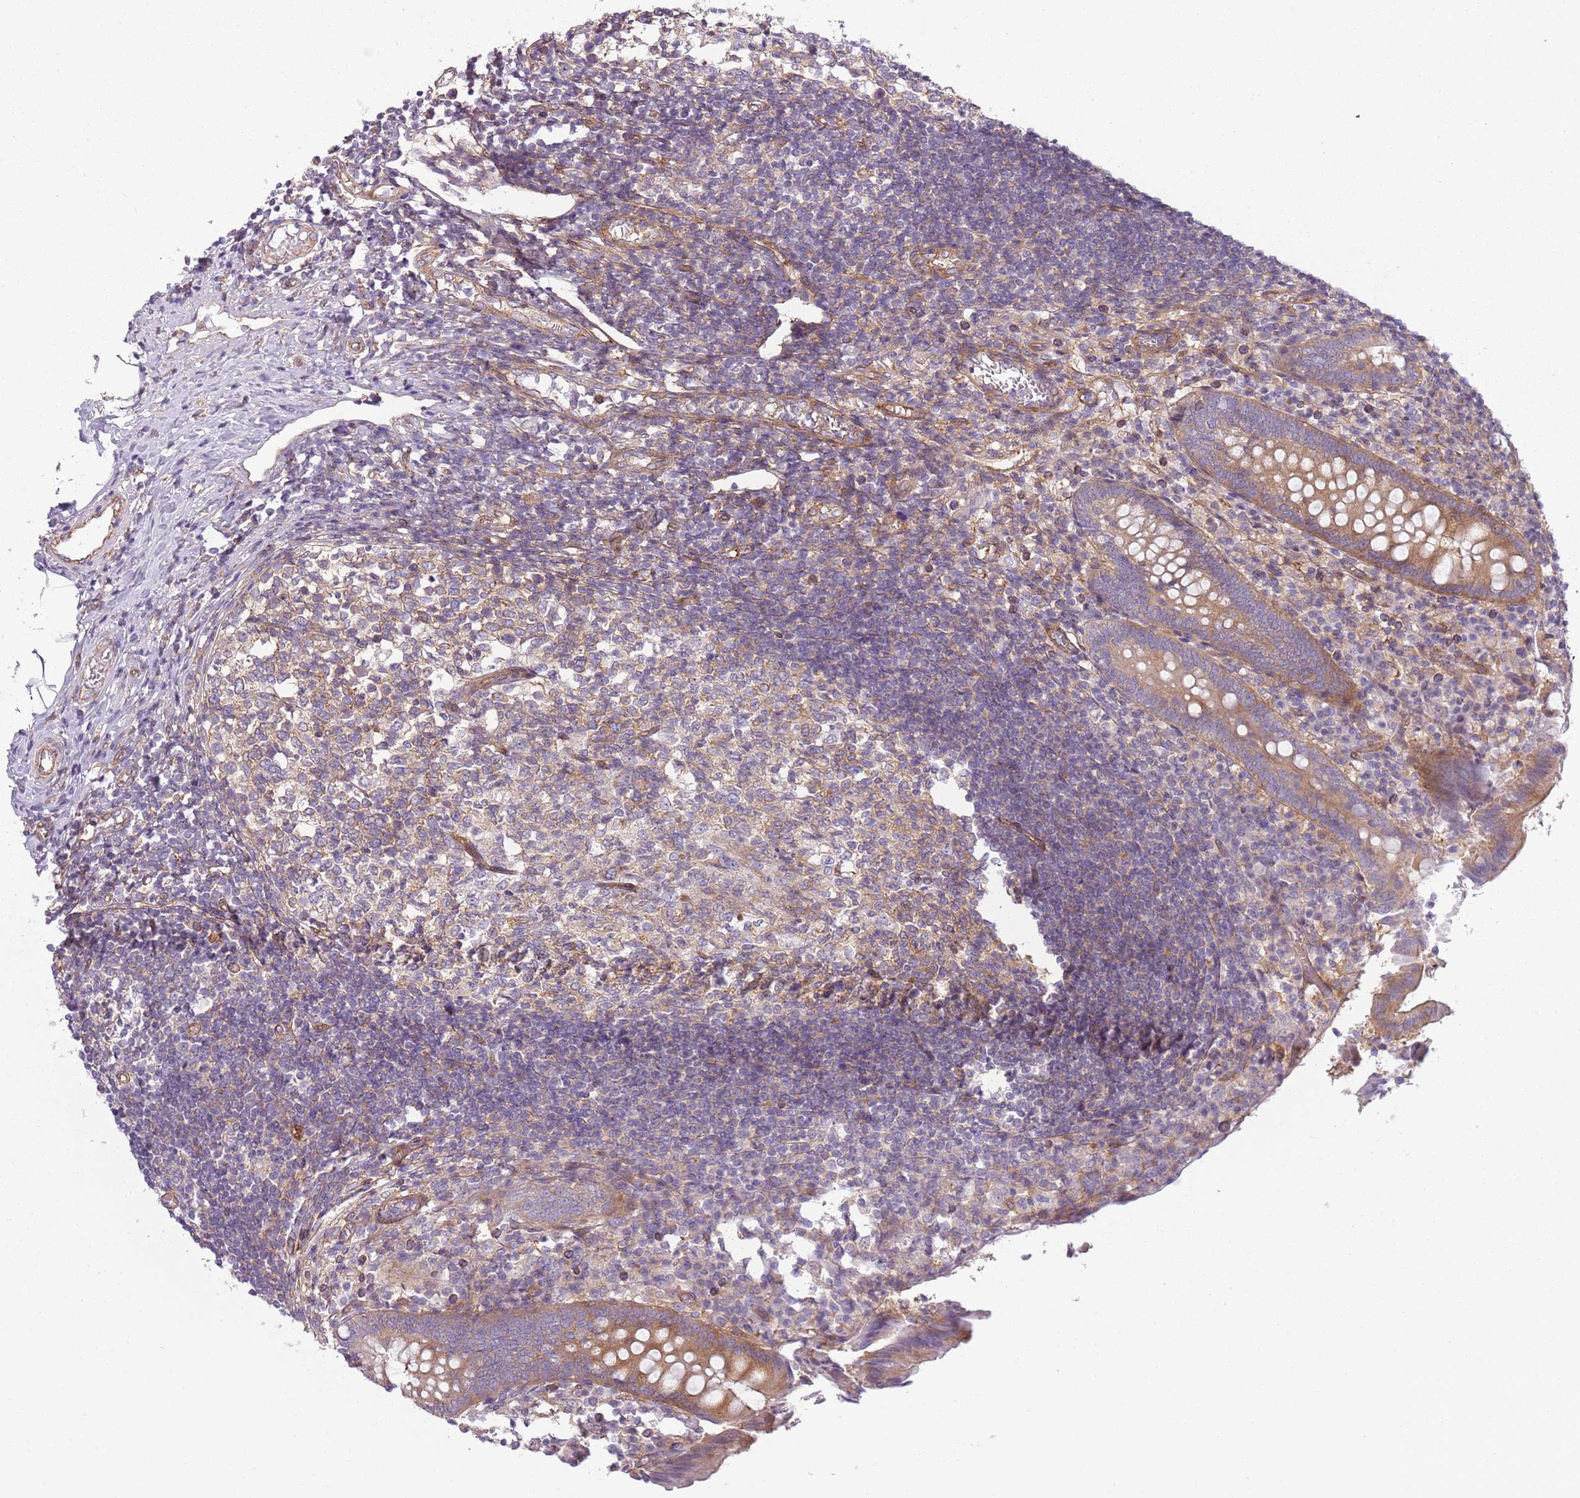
{"staining": {"intensity": "moderate", "quantity": ">75%", "location": "cytoplasmic/membranous"}, "tissue": "appendix", "cell_type": "Glandular cells", "image_type": "normal", "snomed": [{"axis": "morphology", "description": "Normal tissue, NOS"}, {"axis": "topography", "description": "Appendix"}], "caption": "Normal appendix reveals moderate cytoplasmic/membranous expression in approximately >75% of glandular cells, visualized by immunohistochemistry.", "gene": "SNX1", "patient": {"sex": "female", "age": 17}}